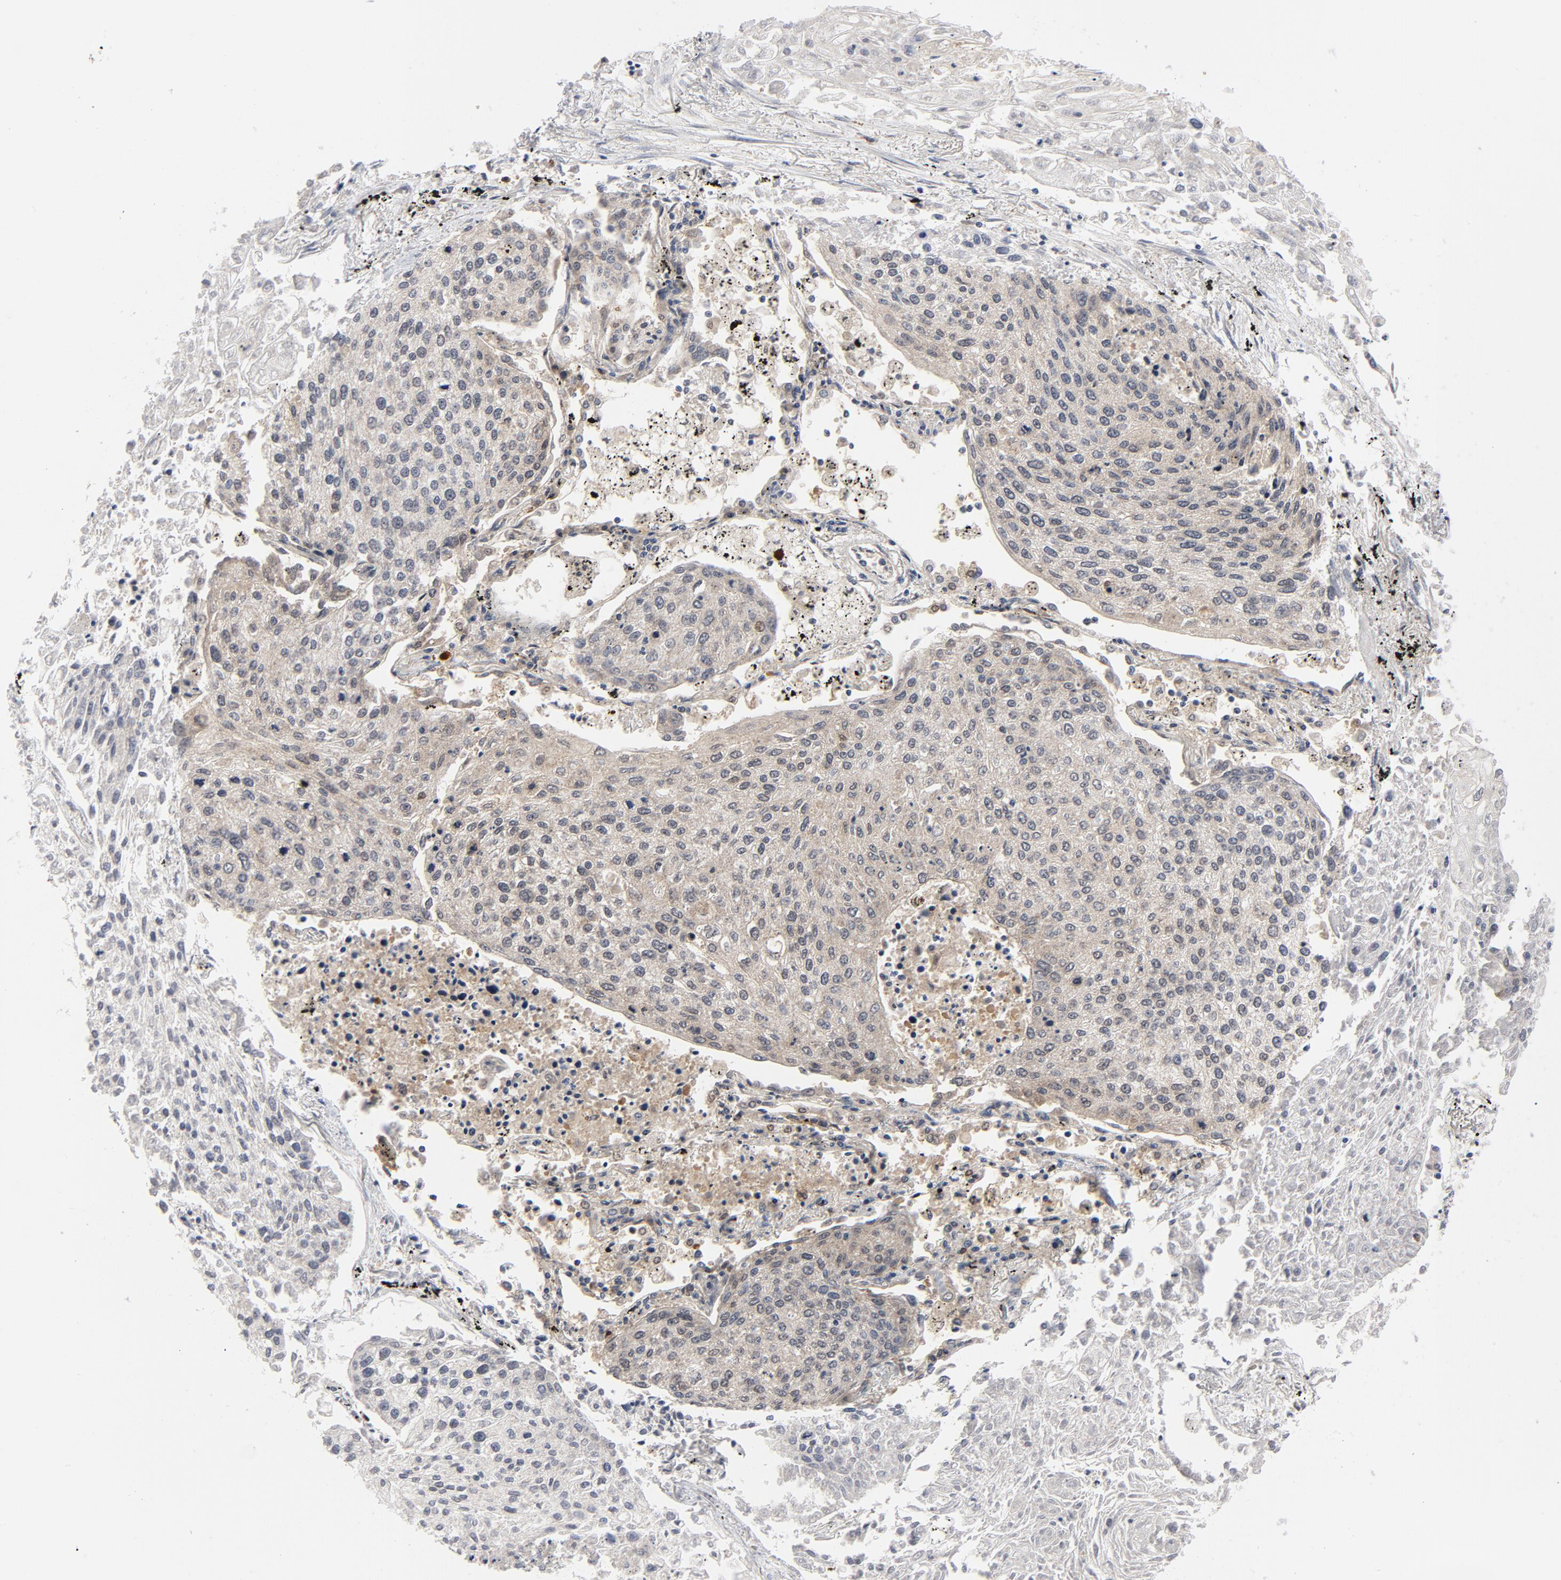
{"staining": {"intensity": "weak", "quantity": "25%-75%", "location": "cytoplasmic/membranous"}, "tissue": "lung cancer", "cell_type": "Tumor cells", "image_type": "cancer", "snomed": [{"axis": "morphology", "description": "Squamous cell carcinoma, NOS"}, {"axis": "topography", "description": "Lung"}], "caption": "There is low levels of weak cytoplasmic/membranous expression in tumor cells of squamous cell carcinoma (lung), as demonstrated by immunohistochemical staining (brown color).", "gene": "PRDX1", "patient": {"sex": "male", "age": 75}}